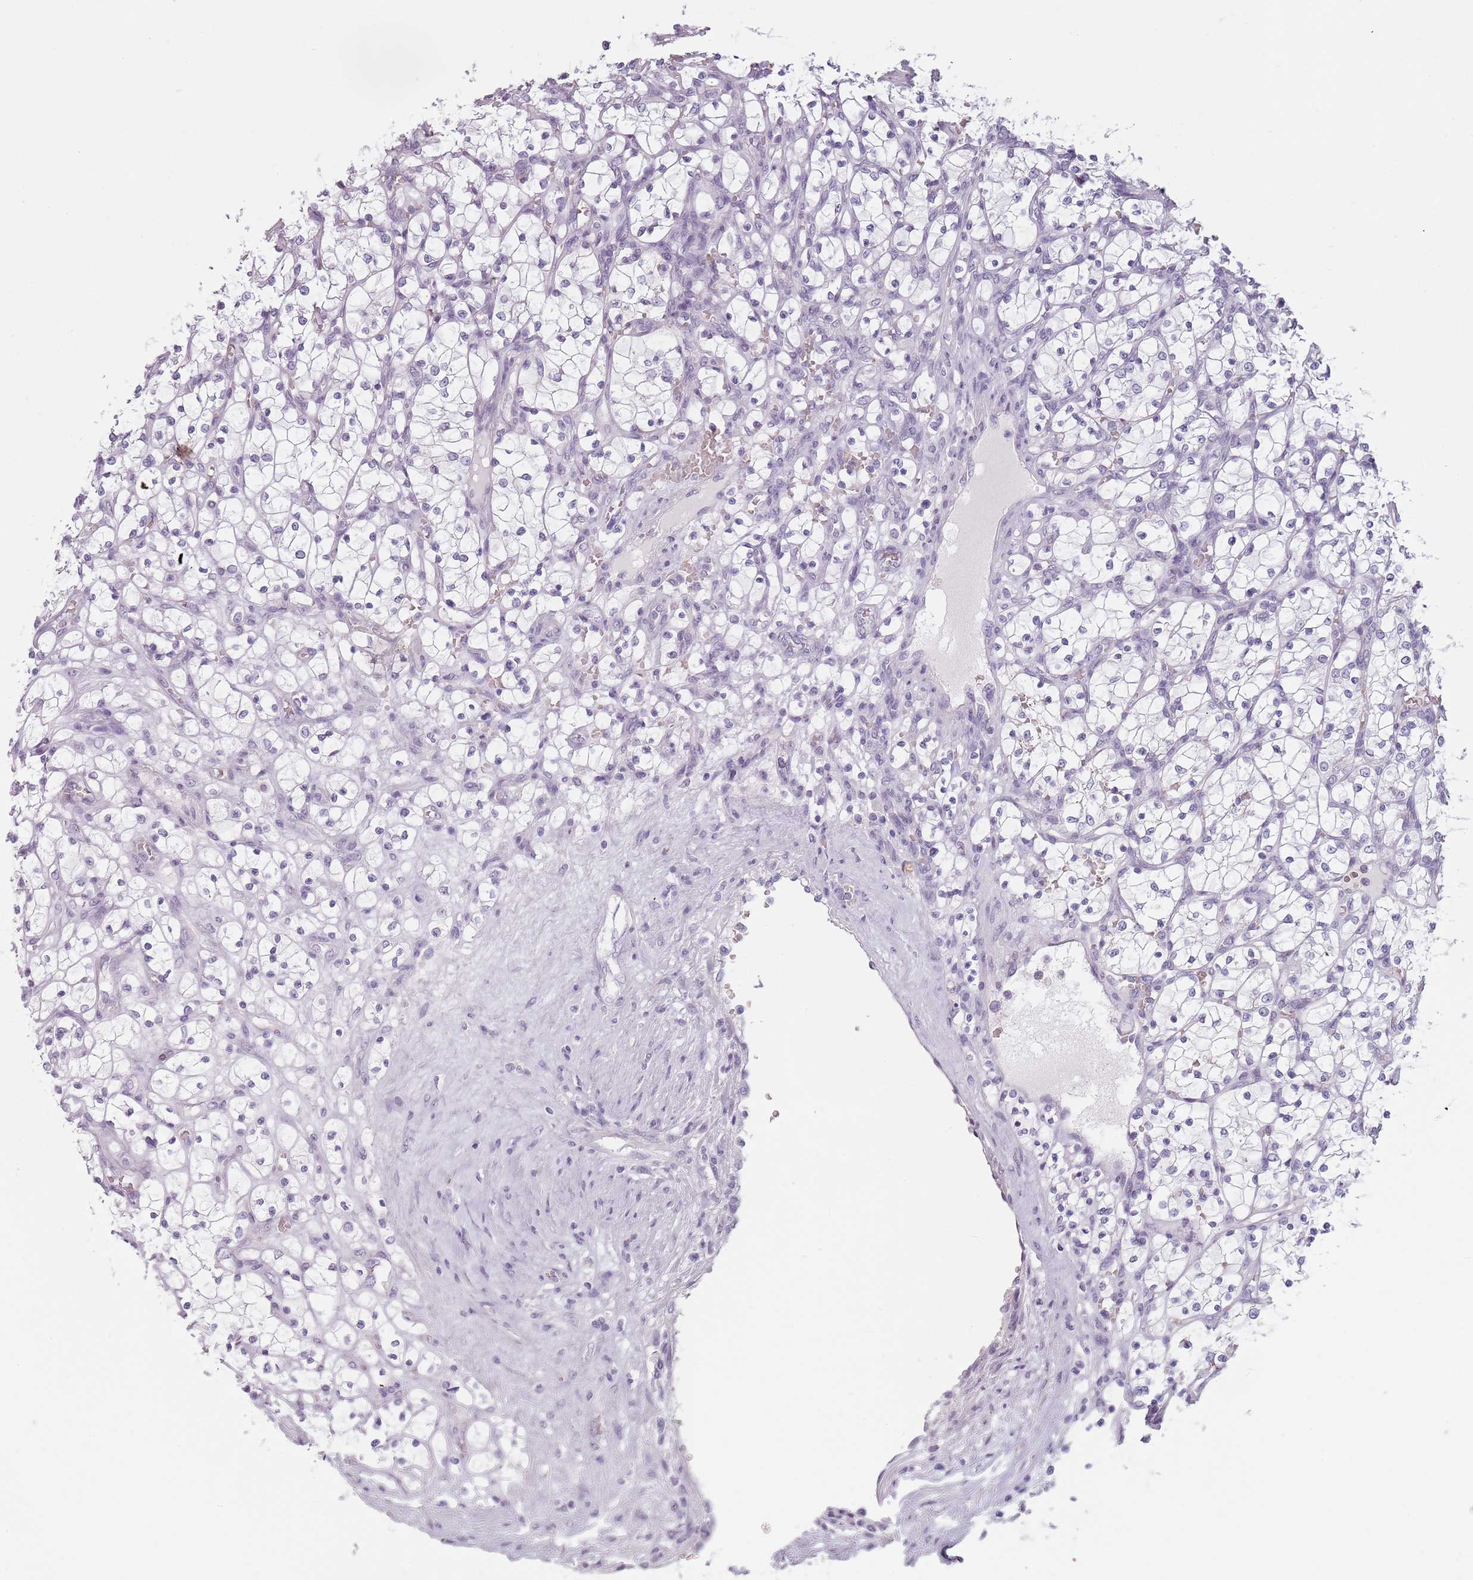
{"staining": {"intensity": "negative", "quantity": "none", "location": "none"}, "tissue": "renal cancer", "cell_type": "Tumor cells", "image_type": "cancer", "snomed": [{"axis": "morphology", "description": "Adenocarcinoma, NOS"}, {"axis": "topography", "description": "Kidney"}], "caption": "Immunohistochemistry micrograph of human renal cancer stained for a protein (brown), which shows no staining in tumor cells. (Brightfield microscopy of DAB immunohistochemistry (IHC) at high magnification).", "gene": "PIEZO1", "patient": {"sex": "female", "age": 69}}